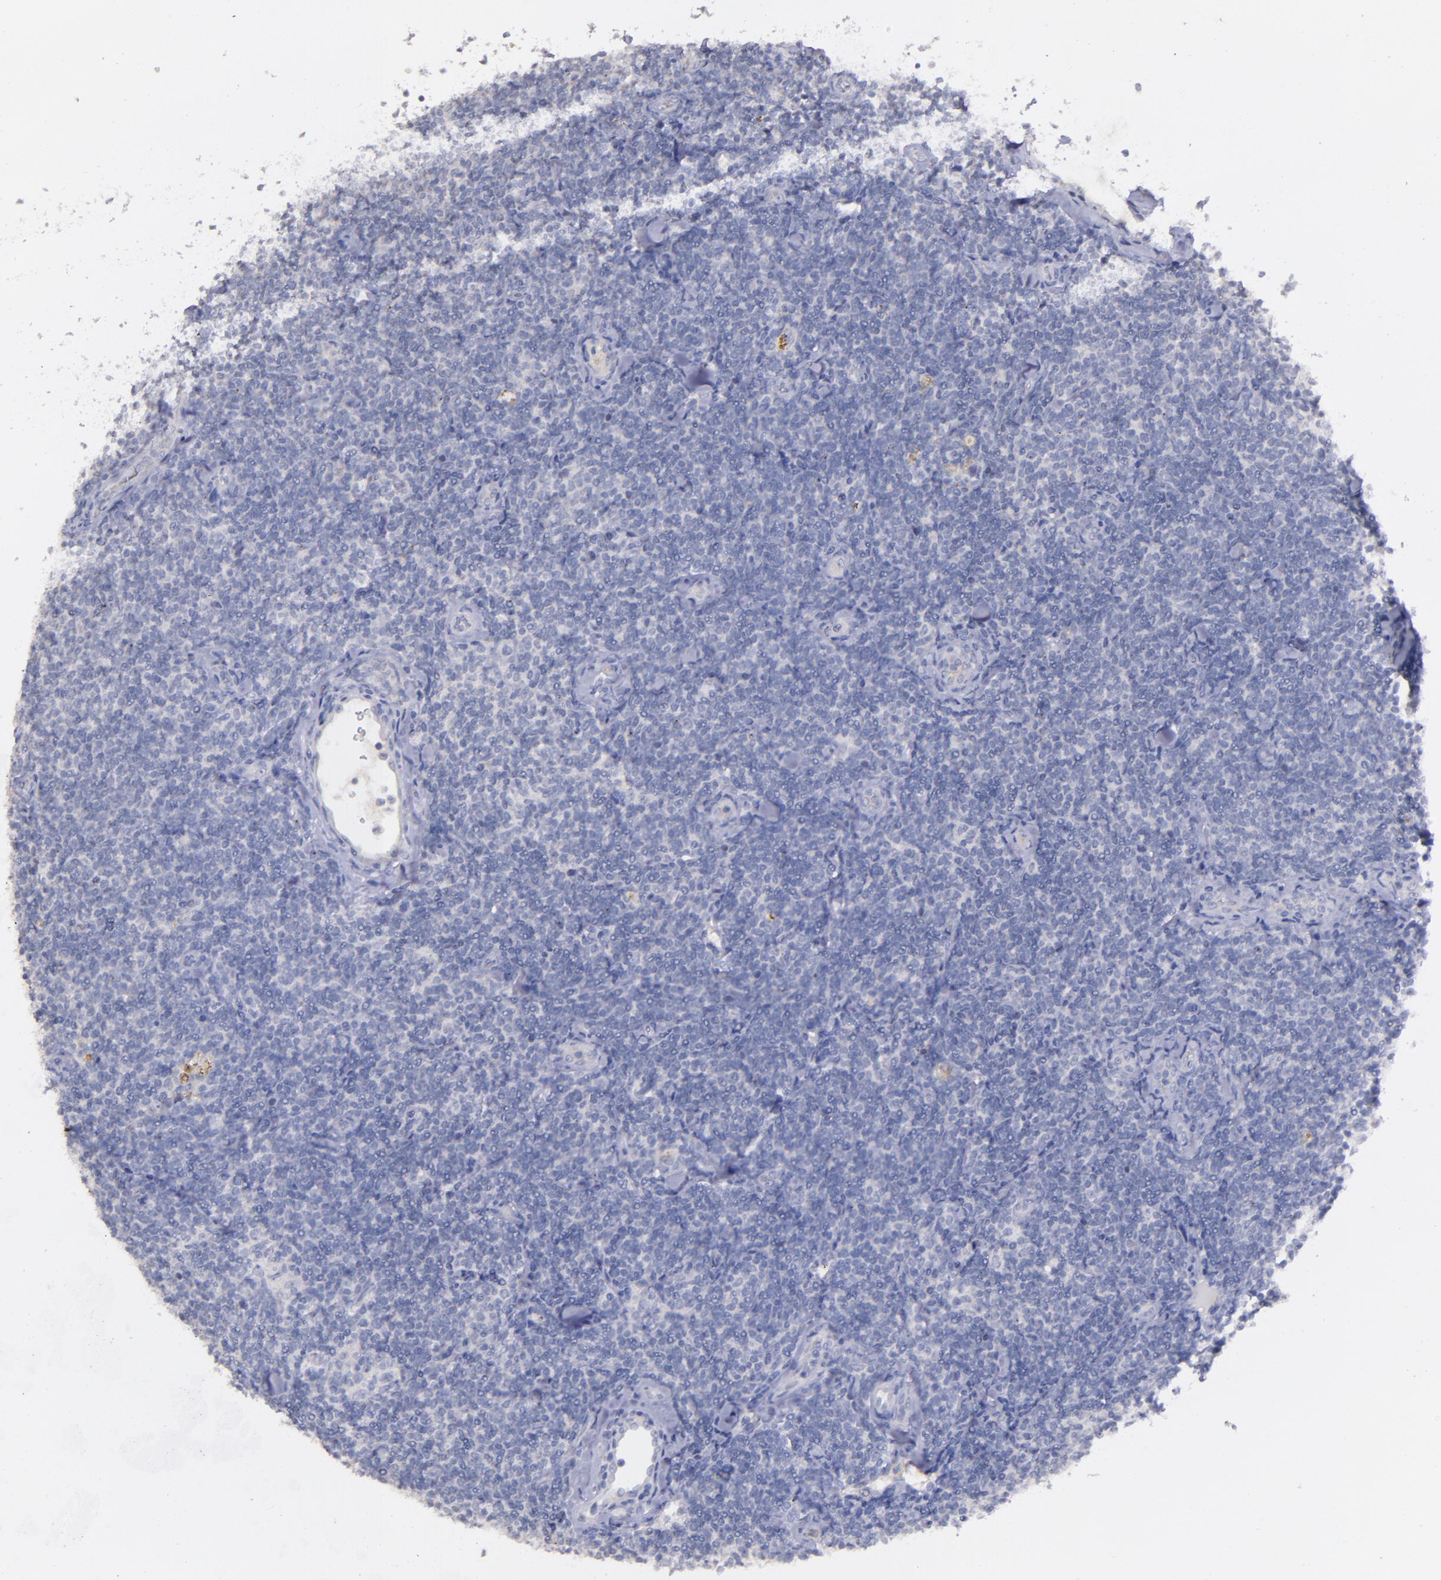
{"staining": {"intensity": "negative", "quantity": "none", "location": "none"}, "tissue": "lymphoma", "cell_type": "Tumor cells", "image_type": "cancer", "snomed": [{"axis": "morphology", "description": "Malignant lymphoma, non-Hodgkin's type, Low grade"}, {"axis": "topography", "description": "Lymph node"}], "caption": "Lymphoma stained for a protein using immunohistochemistry (IHC) shows no staining tumor cells.", "gene": "MASP1", "patient": {"sex": "female", "age": 56}}